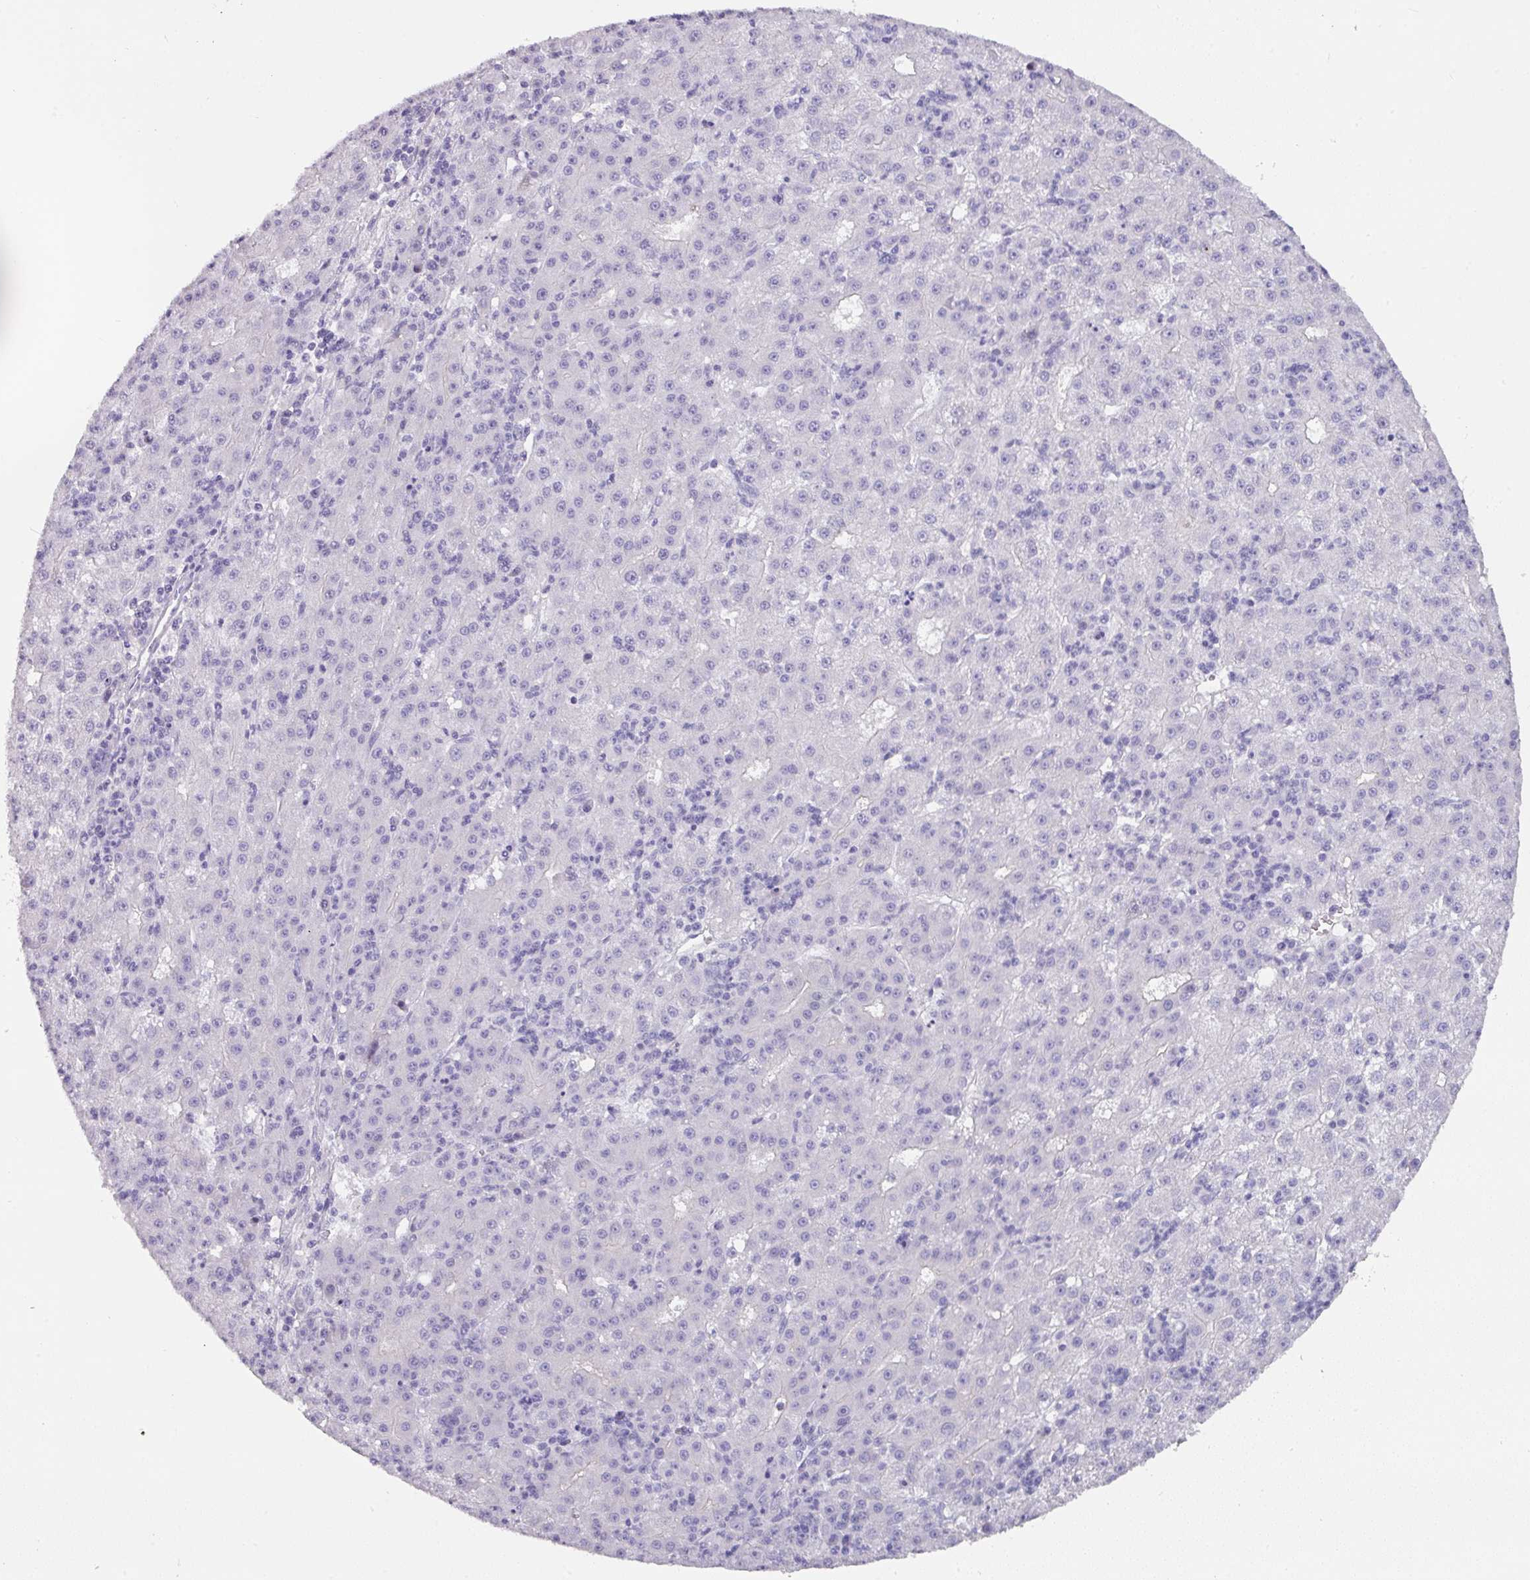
{"staining": {"intensity": "negative", "quantity": "none", "location": "none"}, "tissue": "liver cancer", "cell_type": "Tumor cells", "image_type": "cancer", "snomed": [{"axis": "morphology", "description": "Carcinoma, Hepatocellular, NOS"}, {"axis": "topography", "description": "Liver"}], "caption": "Immunohistochemistry histopathology image of neoplastic tissue: human liver cancer (hepatocellular carcinoma) stained with DAB (3,3'-diaminobenzidine) exhibits no significant protein positivity in tumor cells.", "gene": "ANKRD29", "patient": {"sex": "male", "age": 76}}